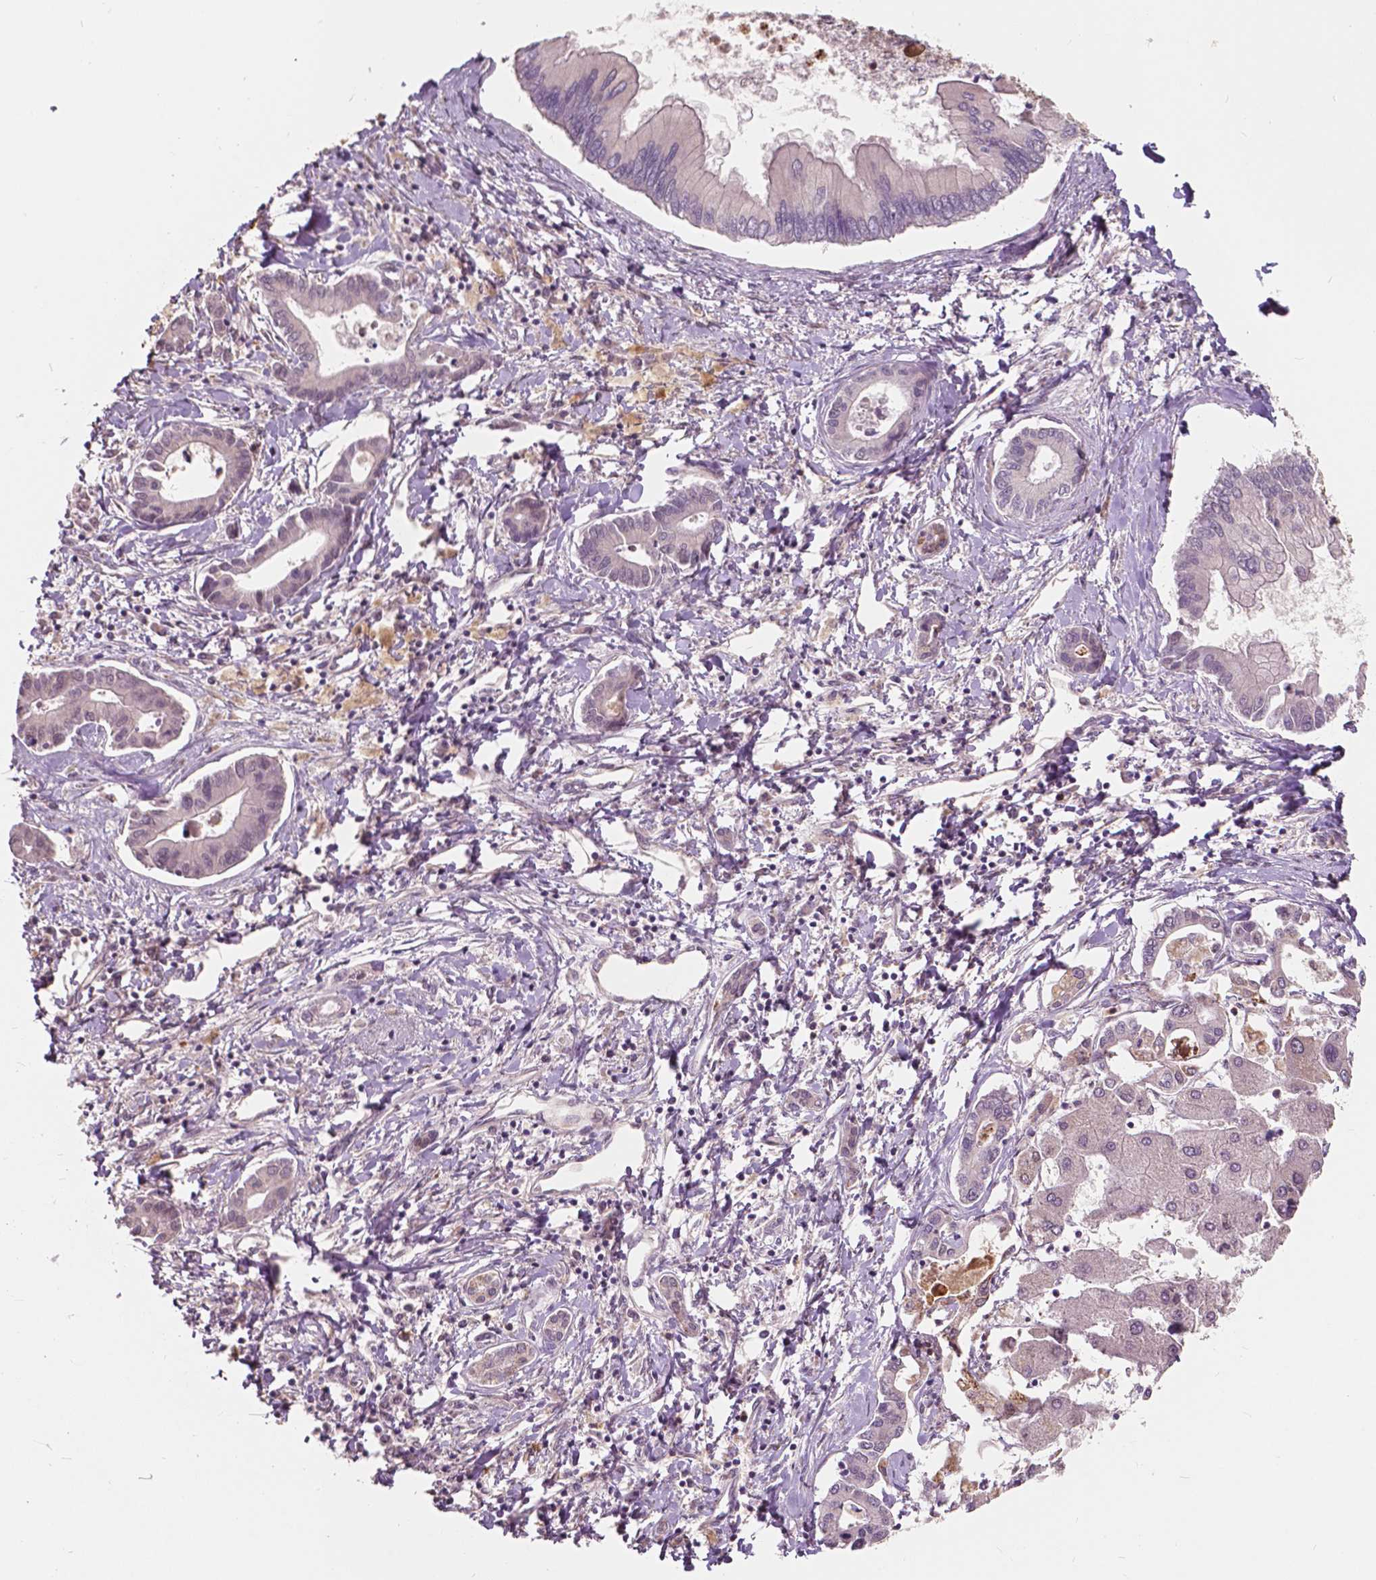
{"staining": {"intensity": "negative", "quantity": "none", "location": "none"}, "tissue": "liver cancer", "cell_type": "Tumor cells", "image_type": "cancer", "snomed": [{"axis": "morphology", "description": "Cholangiocarcinoma"}, {"axis": "topography", "description": "Liver"}], "caption": "An immunohistochemistry micrograph of liver cholangiocarcinoma is shown. There is no staining in tumor cells of liver cholangiocarcinoma.", "gene": "DLX6", "patient": {"sex": "male", "age": 66}}